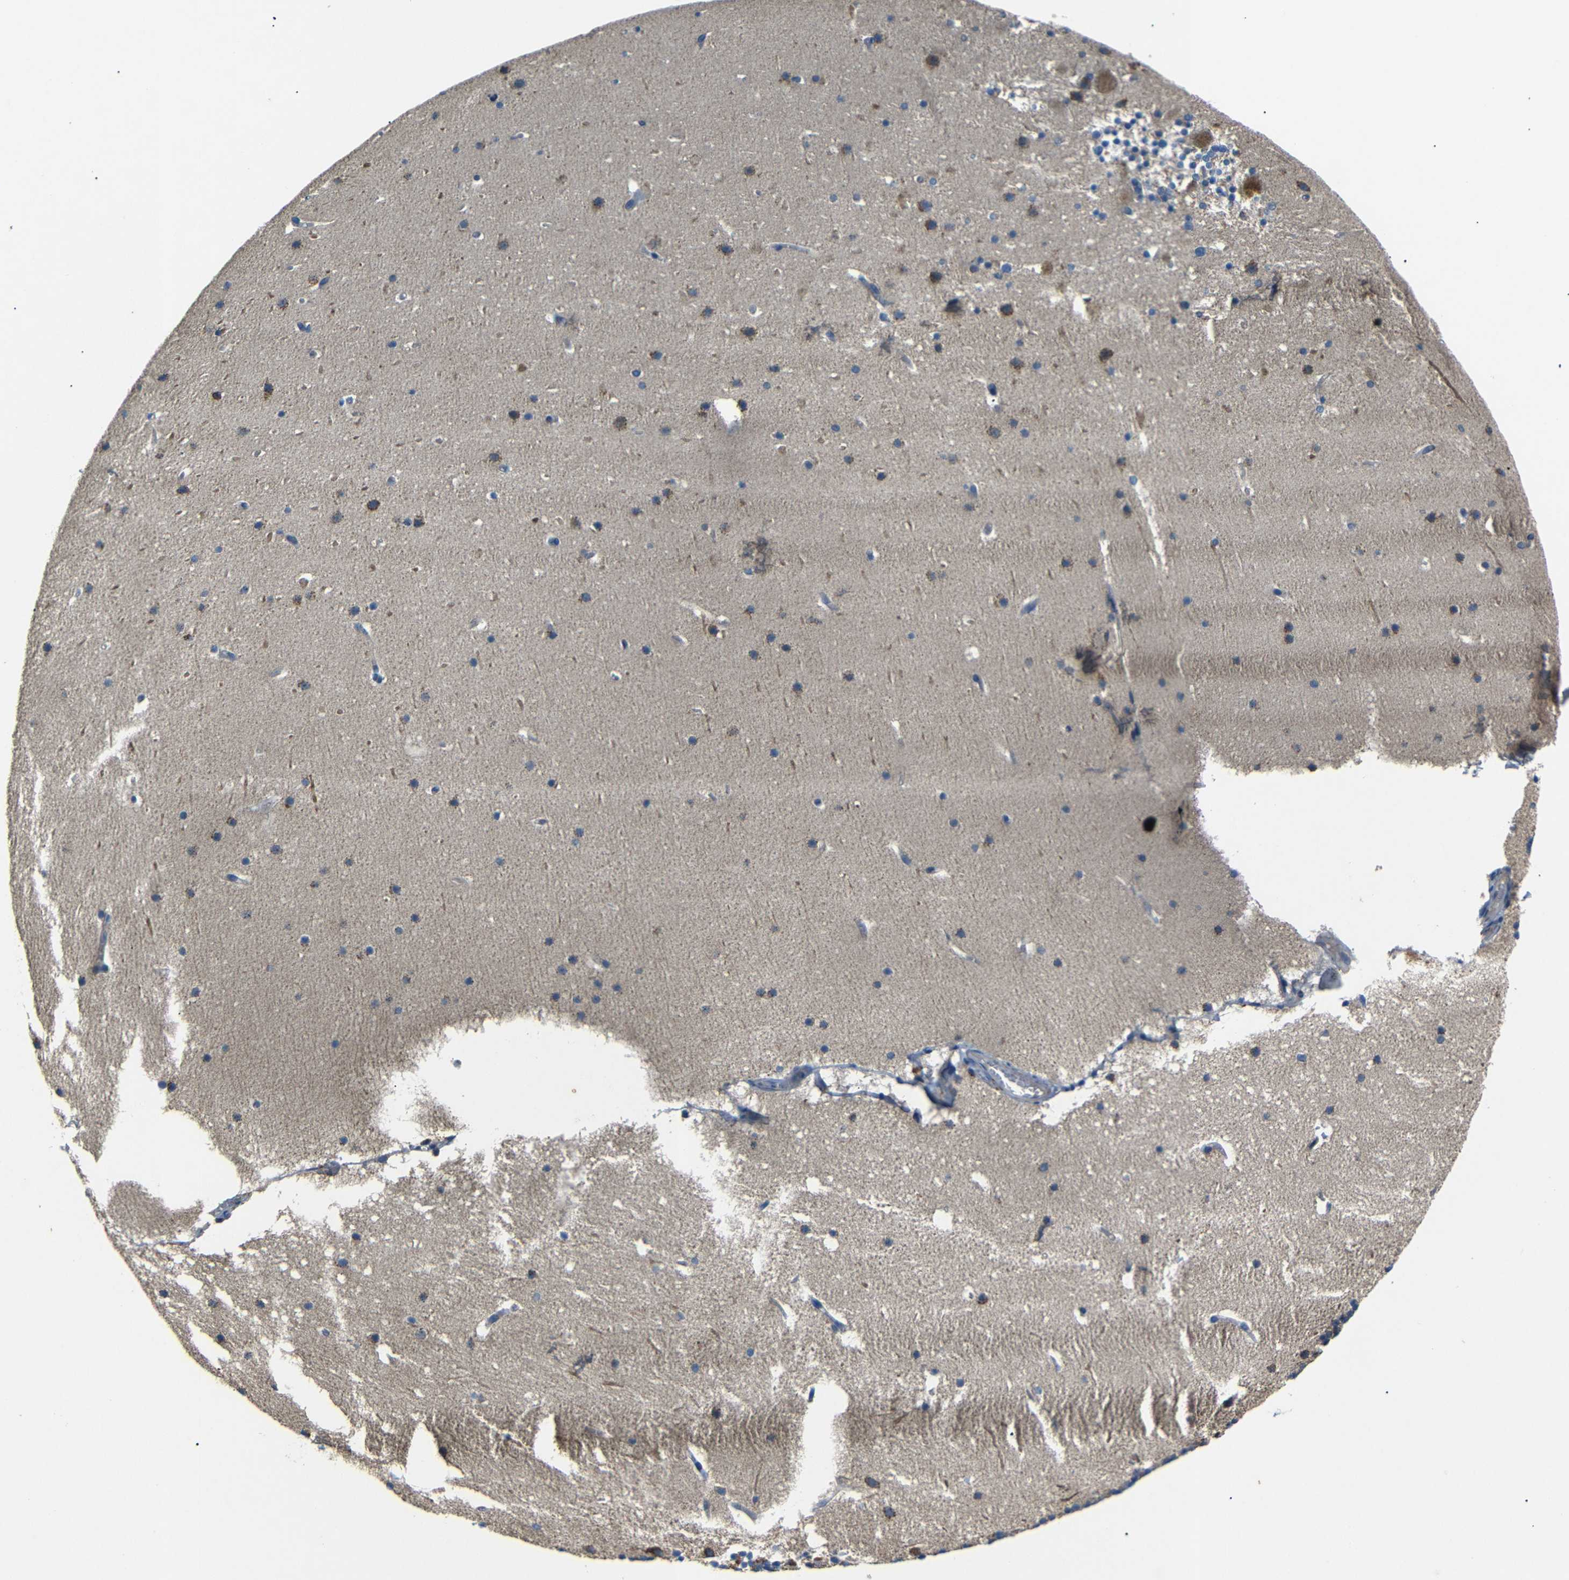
{"staining": {"intensity": "moderate", "quantity": "25%-75%", "location": "cytoplasmic/membranous"}, "tissue": "cerebellum", "cell_type": "Cells in granular layer", "image_type": "normal", "snomed": [{"axis": "morphology", "description": "Normal tissue, NOS"}, {"axis": "topography", "description": "Cerebellum"}], "caption": "Immunohistochemistry (IHC) of benign human cerebellum reveals medium levels of moderate cytoplasmic/membranous staining in about 25%-75% of cells in granular layer.", "gene": "NETO2", "patient": {"sex": "male", "age": 45}}